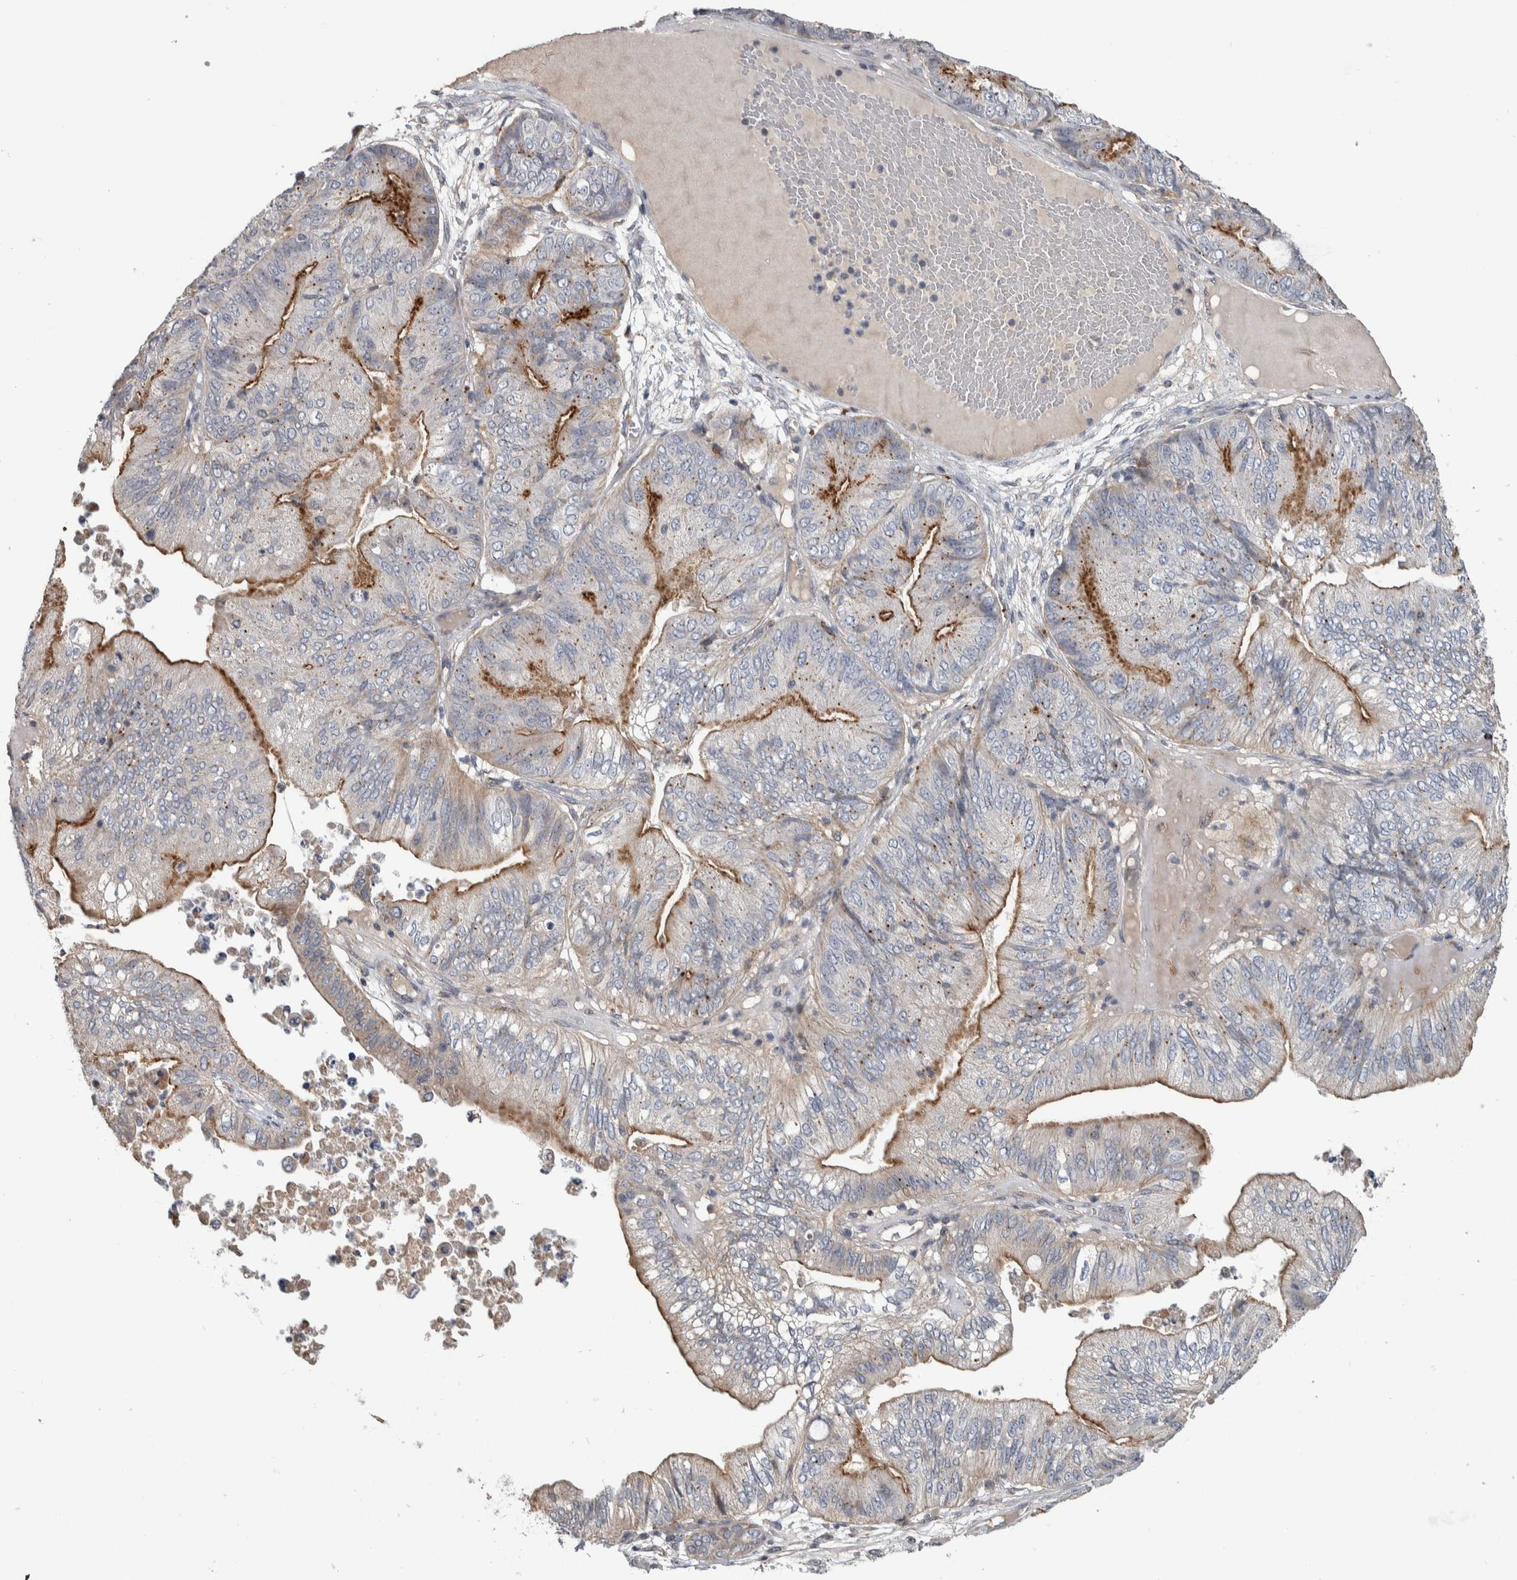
{"staining": {"intensity": "moderate", "quantity": "25%-75%", "location": "cytoplasmic/membranous"}, "tissue": "ovarian cancer", "cell_type": "Tumor cells", "image_type": "cancer", "snomed": [{"axis": "morphology", "description": "Cystadenocarcinoma, mucinous, NOS"}, {"axis": "topography", "description": "Ovary"}], "caption": "Immunohistochemical staining of mucinous cystadenocarcinoma (ovarian) shows moderate cytoplasmic/membranous protein expression in approximately 25%-75% of tumor cells.", "gene": "FAM83G", "patient": {"sex": "female", "age": 61}}